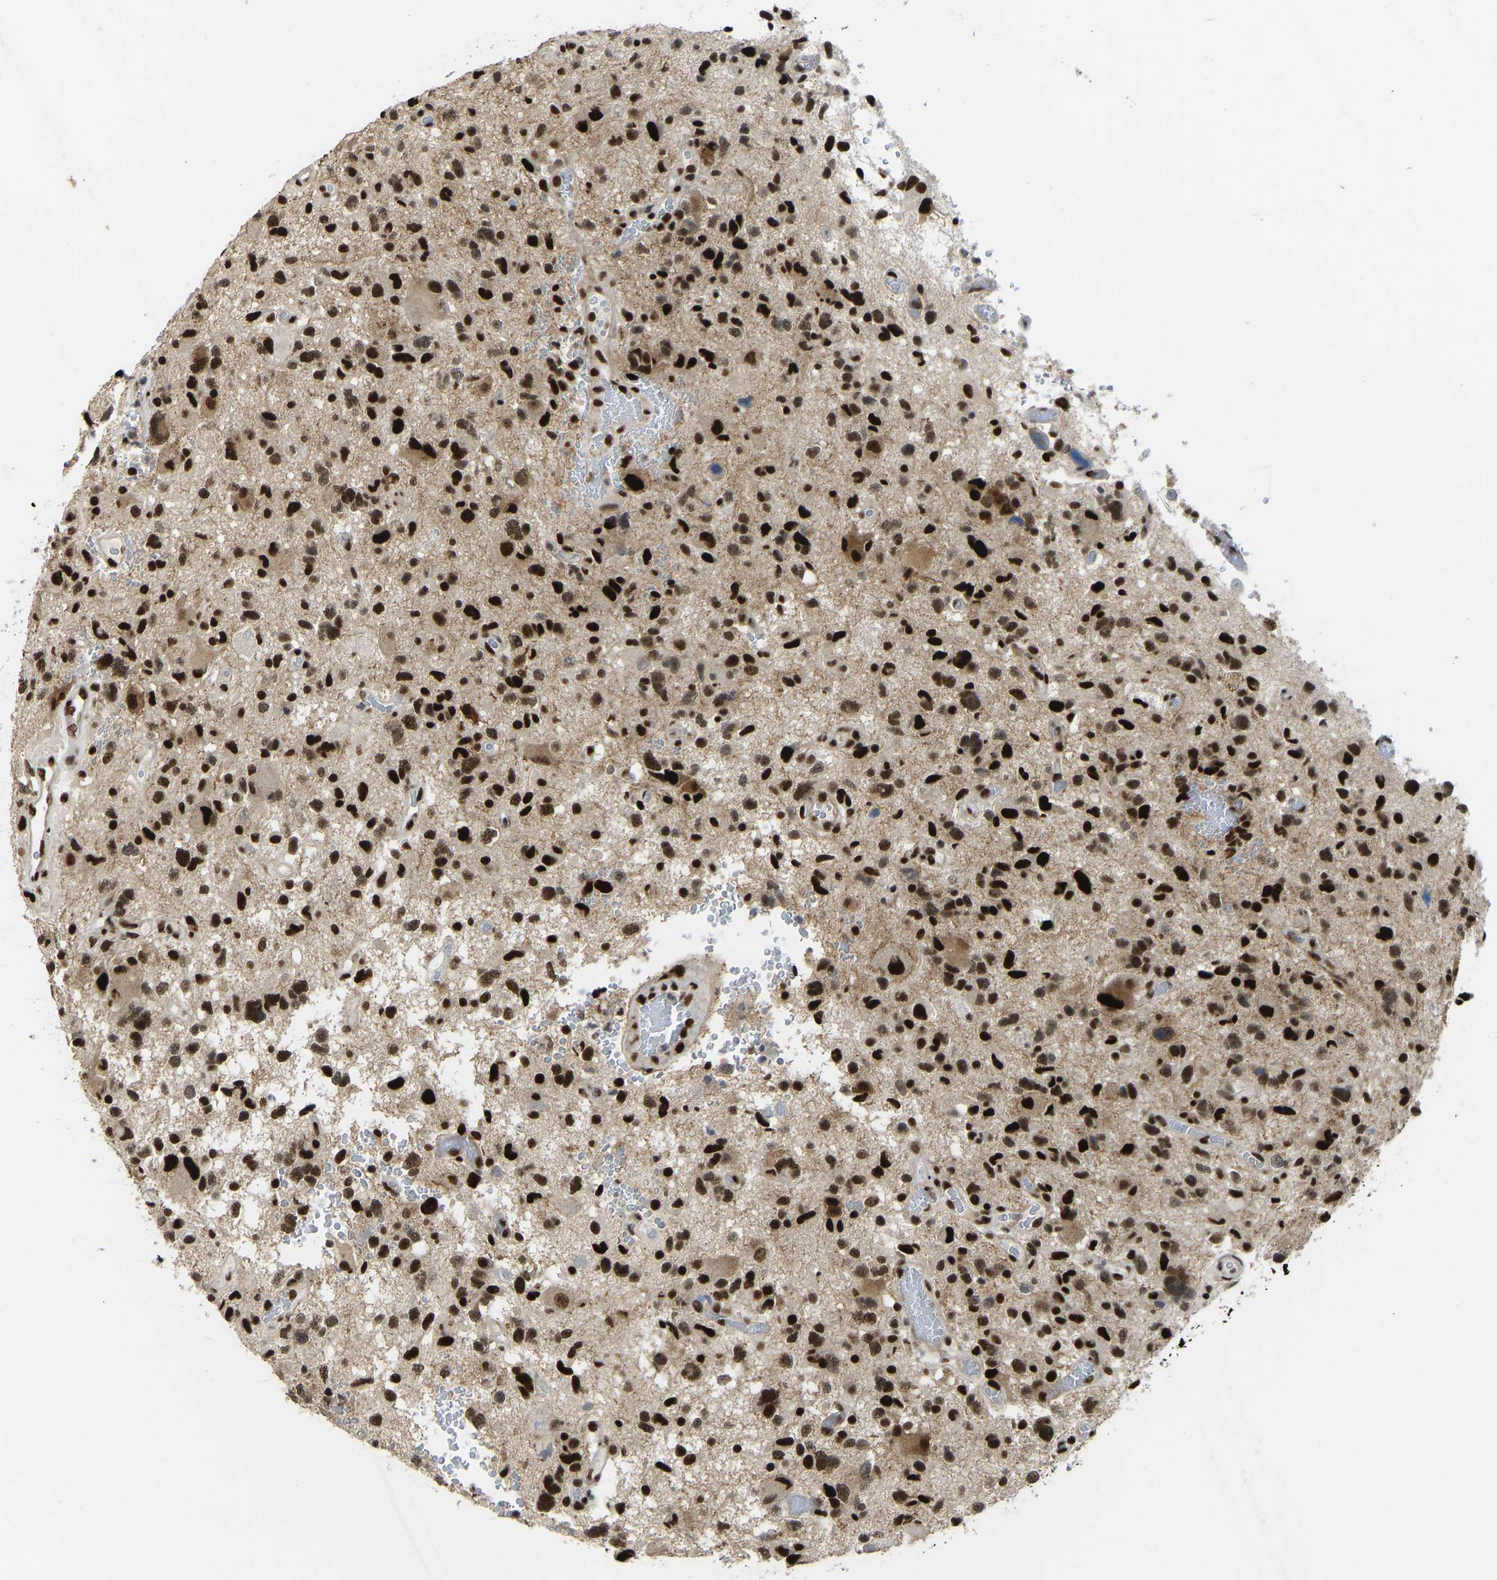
{"staining": {"intensity": "strong", "quantity": ">75%", "location": "cytoplasmic/membranous,nuclear"}, "tissue": "glioma", "cell_type": "Tumor cells", "image_type": "cancer", "snomed": [{"axis": "morphology", "description": "Glioma, malignant, High grade"}, {"axis": "topography", "description": "Brain"}], "caption": "About >75% of tumor cells in glioma reveal strong cytoplasmic/membranous and nuclear protein staining as visualized by brown immunohistochemical staining.", "gene": "FOXK1", "patient": {"sex": "male", "age": 33}}